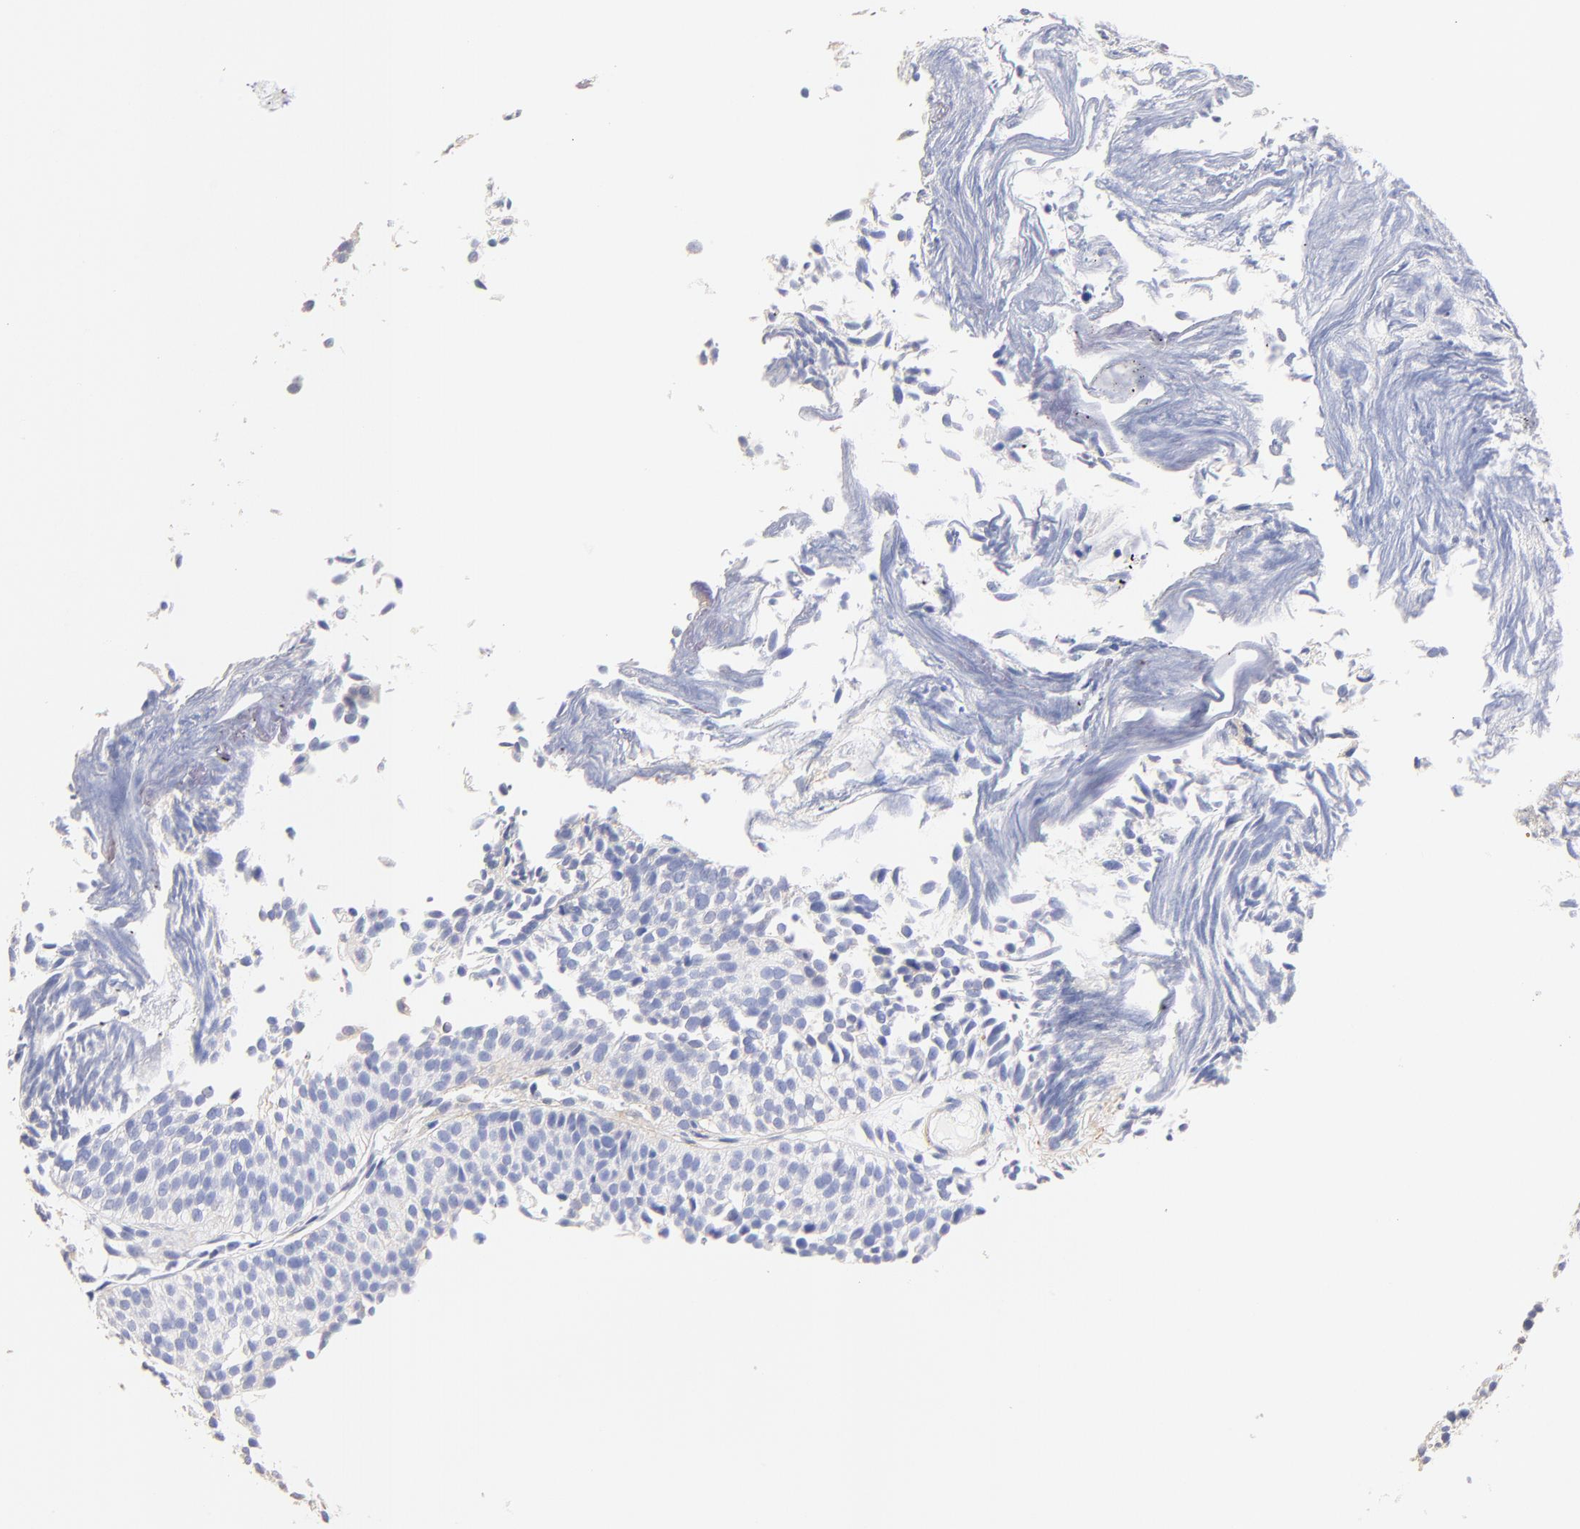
{"staining": {"intensity": "negative", "quantity": "none", "location": "none"}, "tissue": "urothelial cancer", "cell_type": "Tumor cells", "image_type": "cancer", "snomed": [{"axis": "morphology", "description": "Urothelial carcinoma, Low grade"}, {"axis": "topography", "description": "Urinary bladder"}], "caption": "High power microscopy photomicrograph of an immunohistochemistry photomicrograph of urothelial cancer, revealing no significant expression in tumor cells. (DAB (3,3'-diaminobenzidine) immunohistochemistry with hematoxylin counter stain).", "gene": "ACTRT1", "patient": {"sex": "male", "age": 84}}